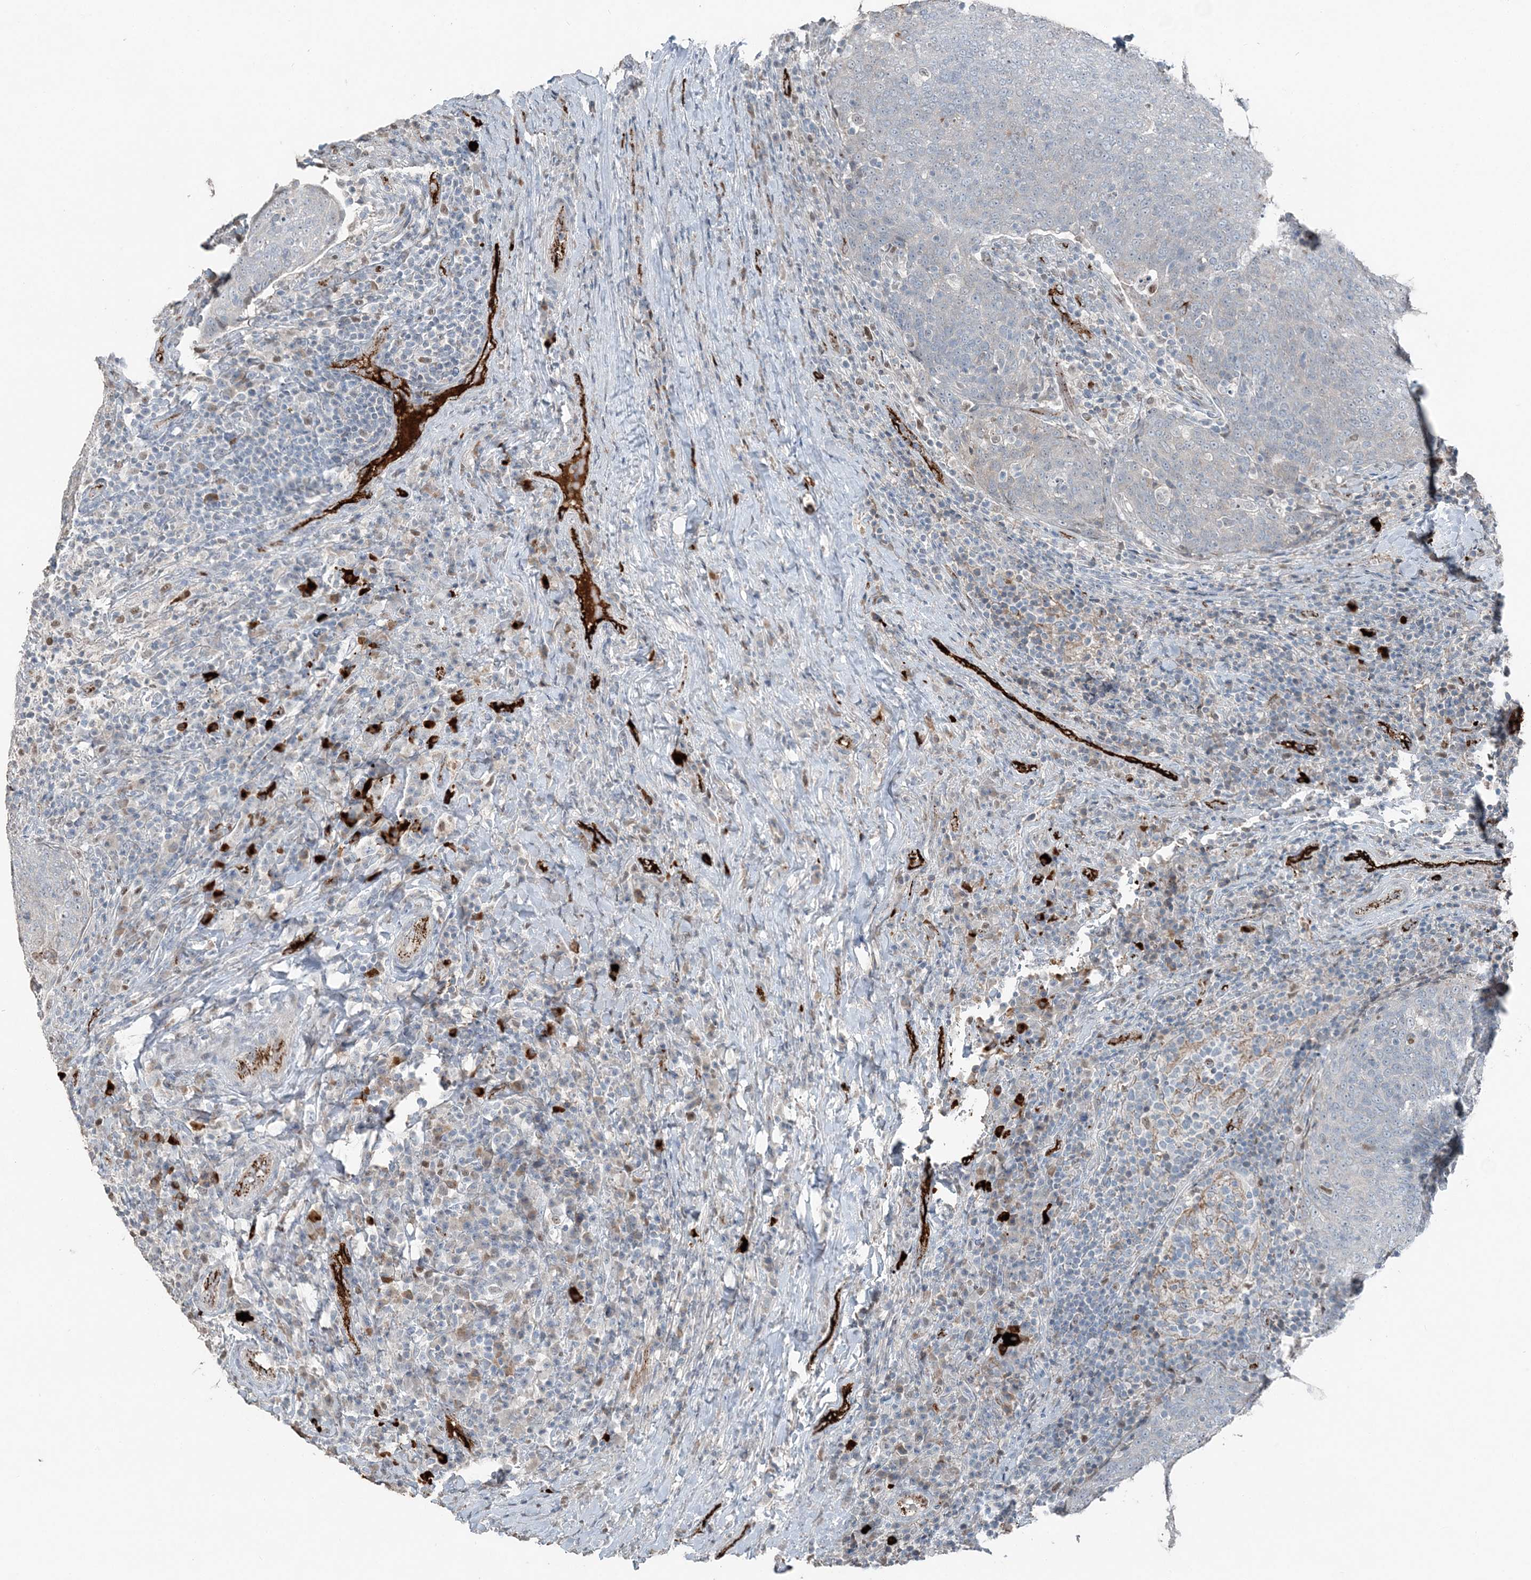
{"staining": {"intensity": "negative", "quantity": "none", "location": "none"}, "tissue": "head and neck cancer", "cell_type": "Tumor cells", "image_type": "cancer", "snomed": [{"axis": "morphology", "description": "Squamous cell carcinoma, NOS"}, {"axis": "morphology", "description": "Squamous cell carcinoma, metastatic, NOS"}, {"axis": "topography", "description": "Lymph node"}, {"axis": "topography", "description": "Head-Neck"}], "caption": "High power microscopy histopathology image of an IHC photomicrograph of head and neck squamous cell carcinoma, revealing no significant expression in tumor cells.", "gene": "ELOVL7", "patient": {"sex": "male", "age": 62}}